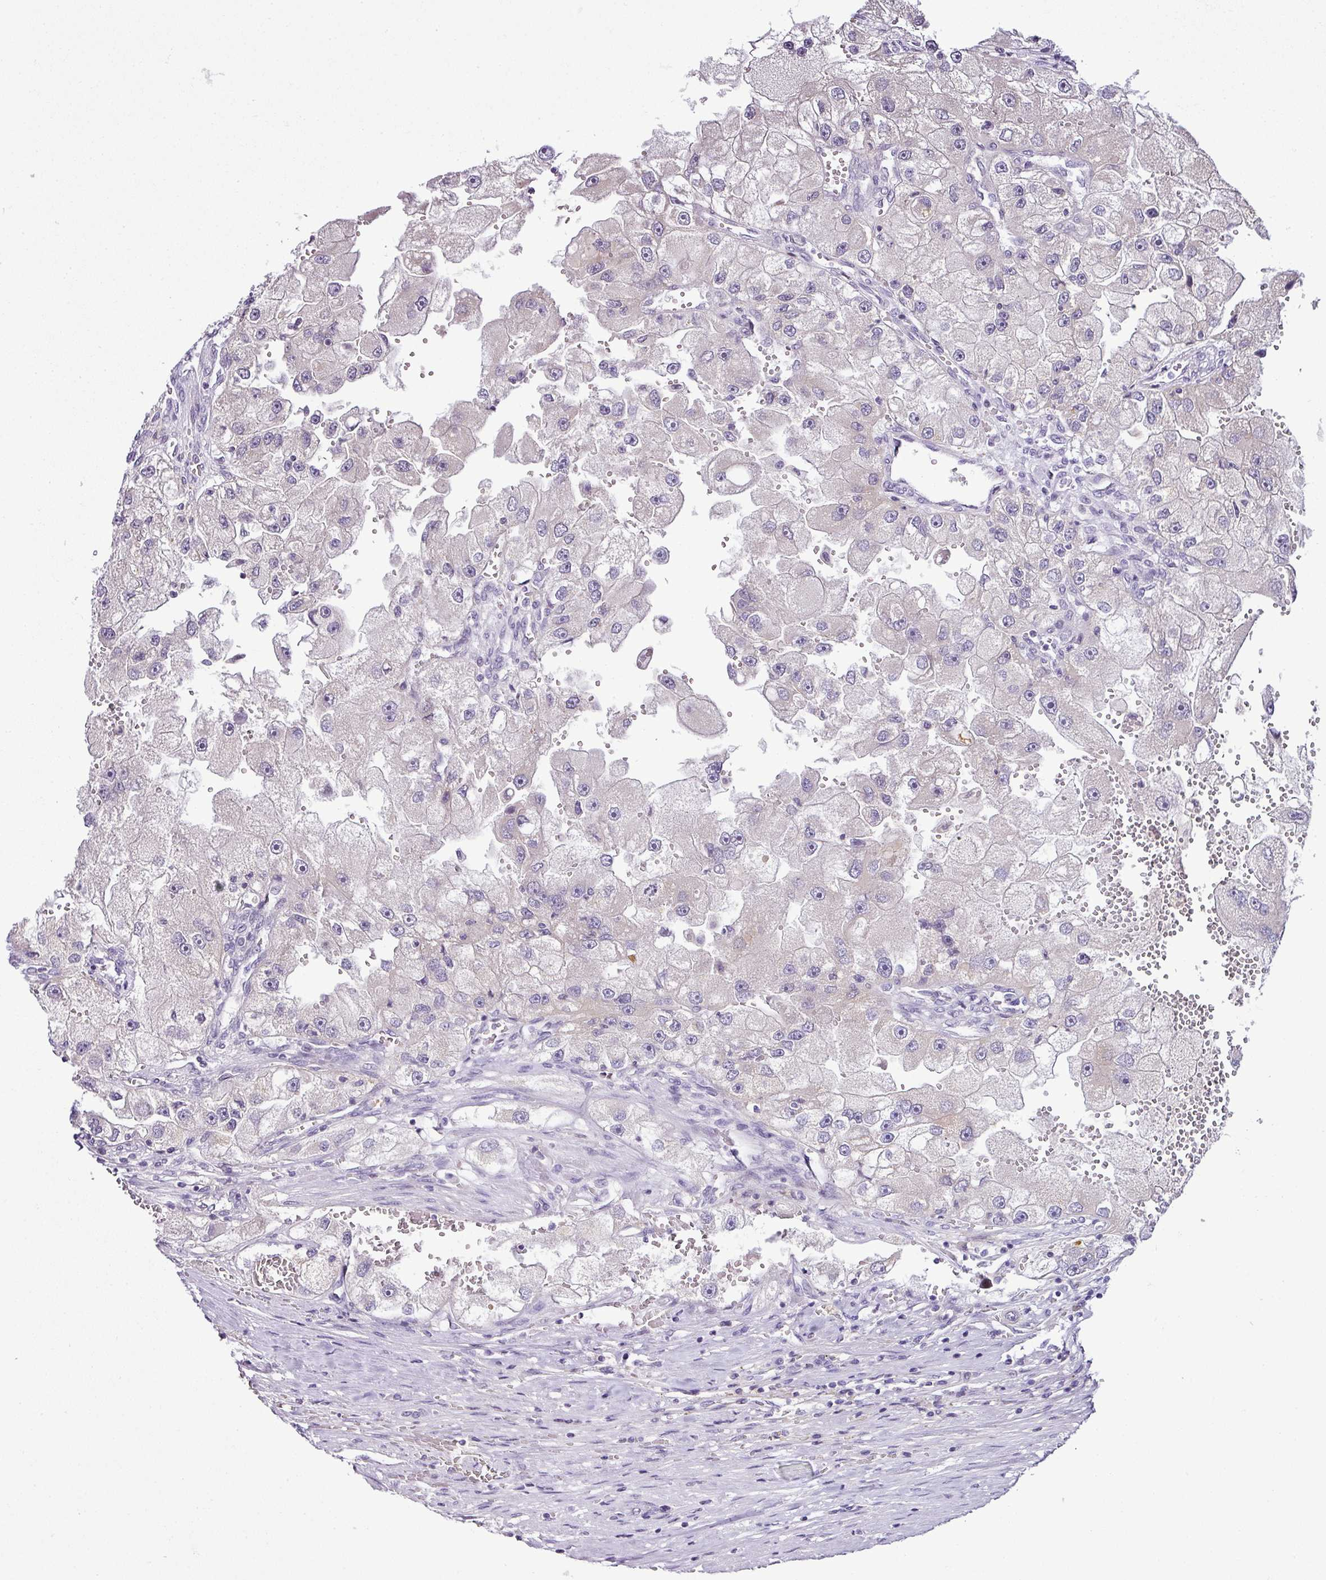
{"staining": {"intensity": "negative", "quantity": "none", "location": "none"}, "tissue": "renal cancer", "cell_type": "Tumor cells", "image_type": "cancer", "snomed": [{"axis": "morphology", "description": "Adenocarcinoma, NOS"}, {"axis": "topography", "description": "Kidney"}], "caption": "Tumor cells show no significant protein expression in renal adenocarcinoma.", "gene": "TEX30", "patient": {"sex": "male", "age": 63}}